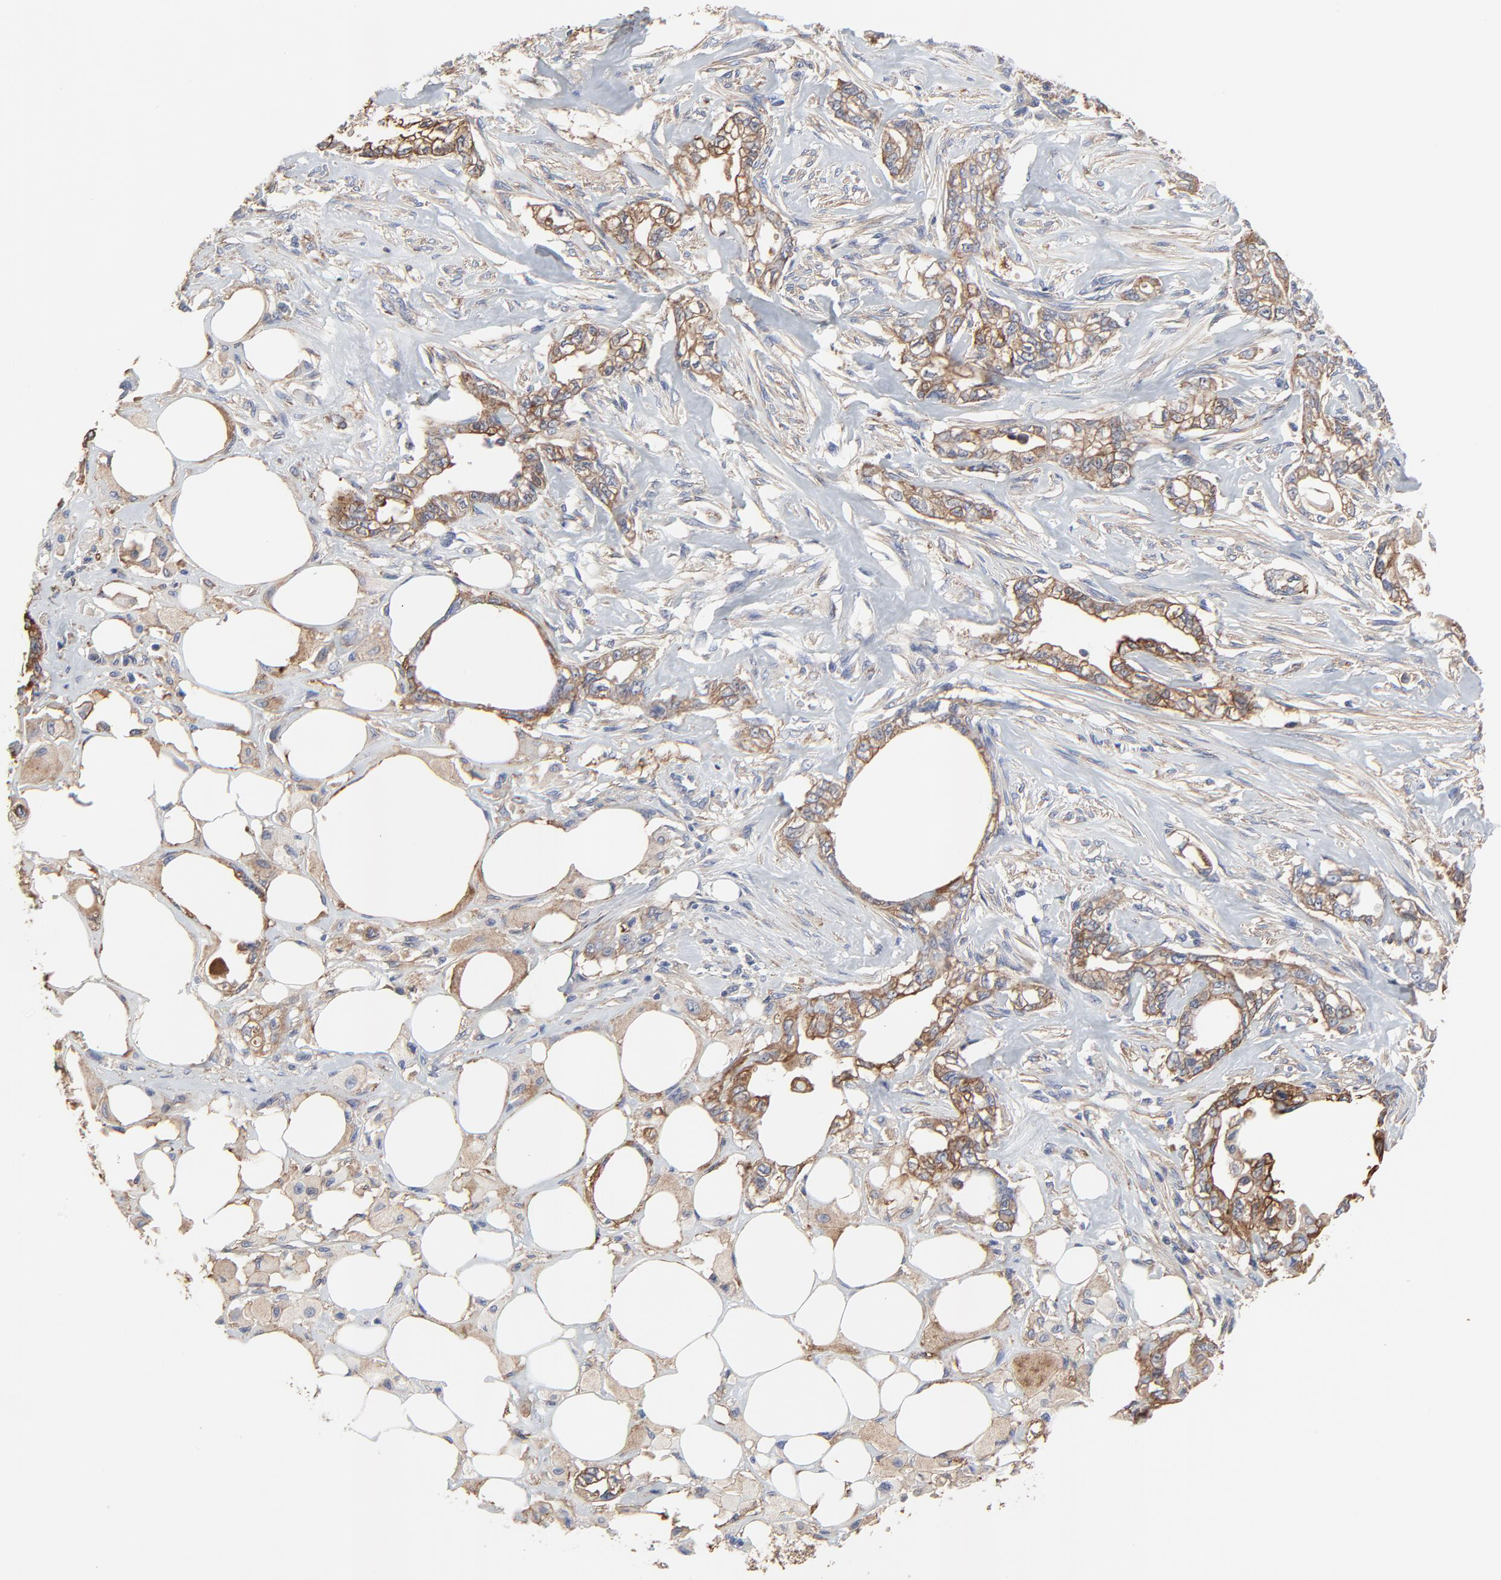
{"staining": {"intensity": "strong", "quantity": ">75%", "location": "cytoplasmic/membranous"}, "tissue": "pancreatic cancer", "cell_type": "Tumor cells", "image_type": "cancer", "snomed": [{"axis": "morphology", "description": "Normal tissue, NOS"}, {"axis": "topography", "description": "Pancreas"}], "caption": "A high amount of strong cytoplasmic/membranous positivity is identified in about >75% of tumor cells in pancreatic cancer tissue.", "gene": "NXF3", "patient": {"sex": "male", "age": 42}}